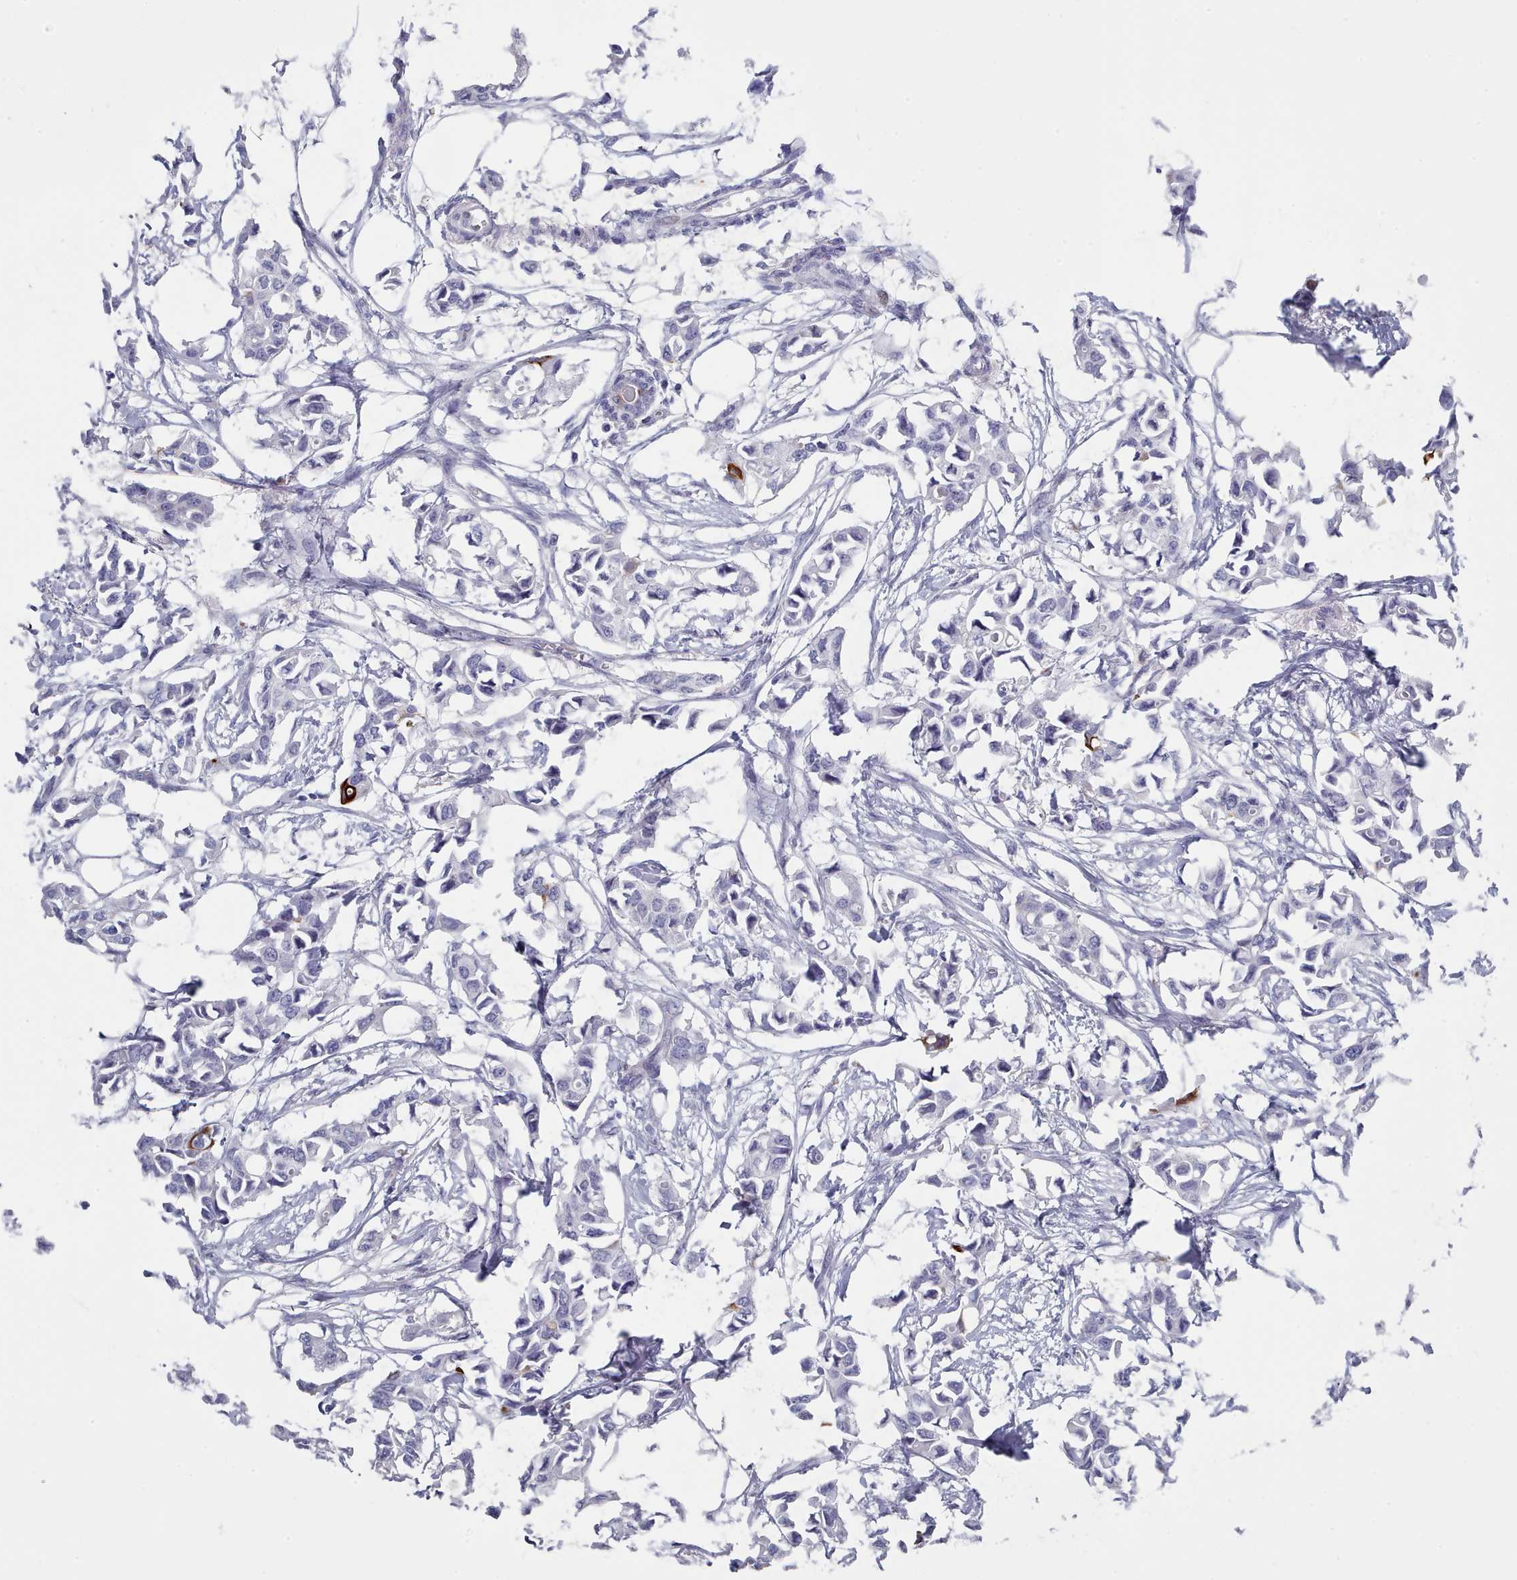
{"staining": {"intensity": "strong", "quantity": "<25%", "location": "cytoplasmic/membranous"}, "tissue": "breast cancer", "cell_type": "Tumor cells", "image_type": "cancer", "snomed": [{"axis": "morphology", "description": "Duct carcinoma"}, {"axis": "topography", "description": "Breast"}], "caption": "Invasive ductal carcinoma (breast) stained for a protein shows strong cytoplasmic/membranous positivity in tumor cells.", "gene": "PDE4C", "patient": {"sex": "female", "age": 41}}